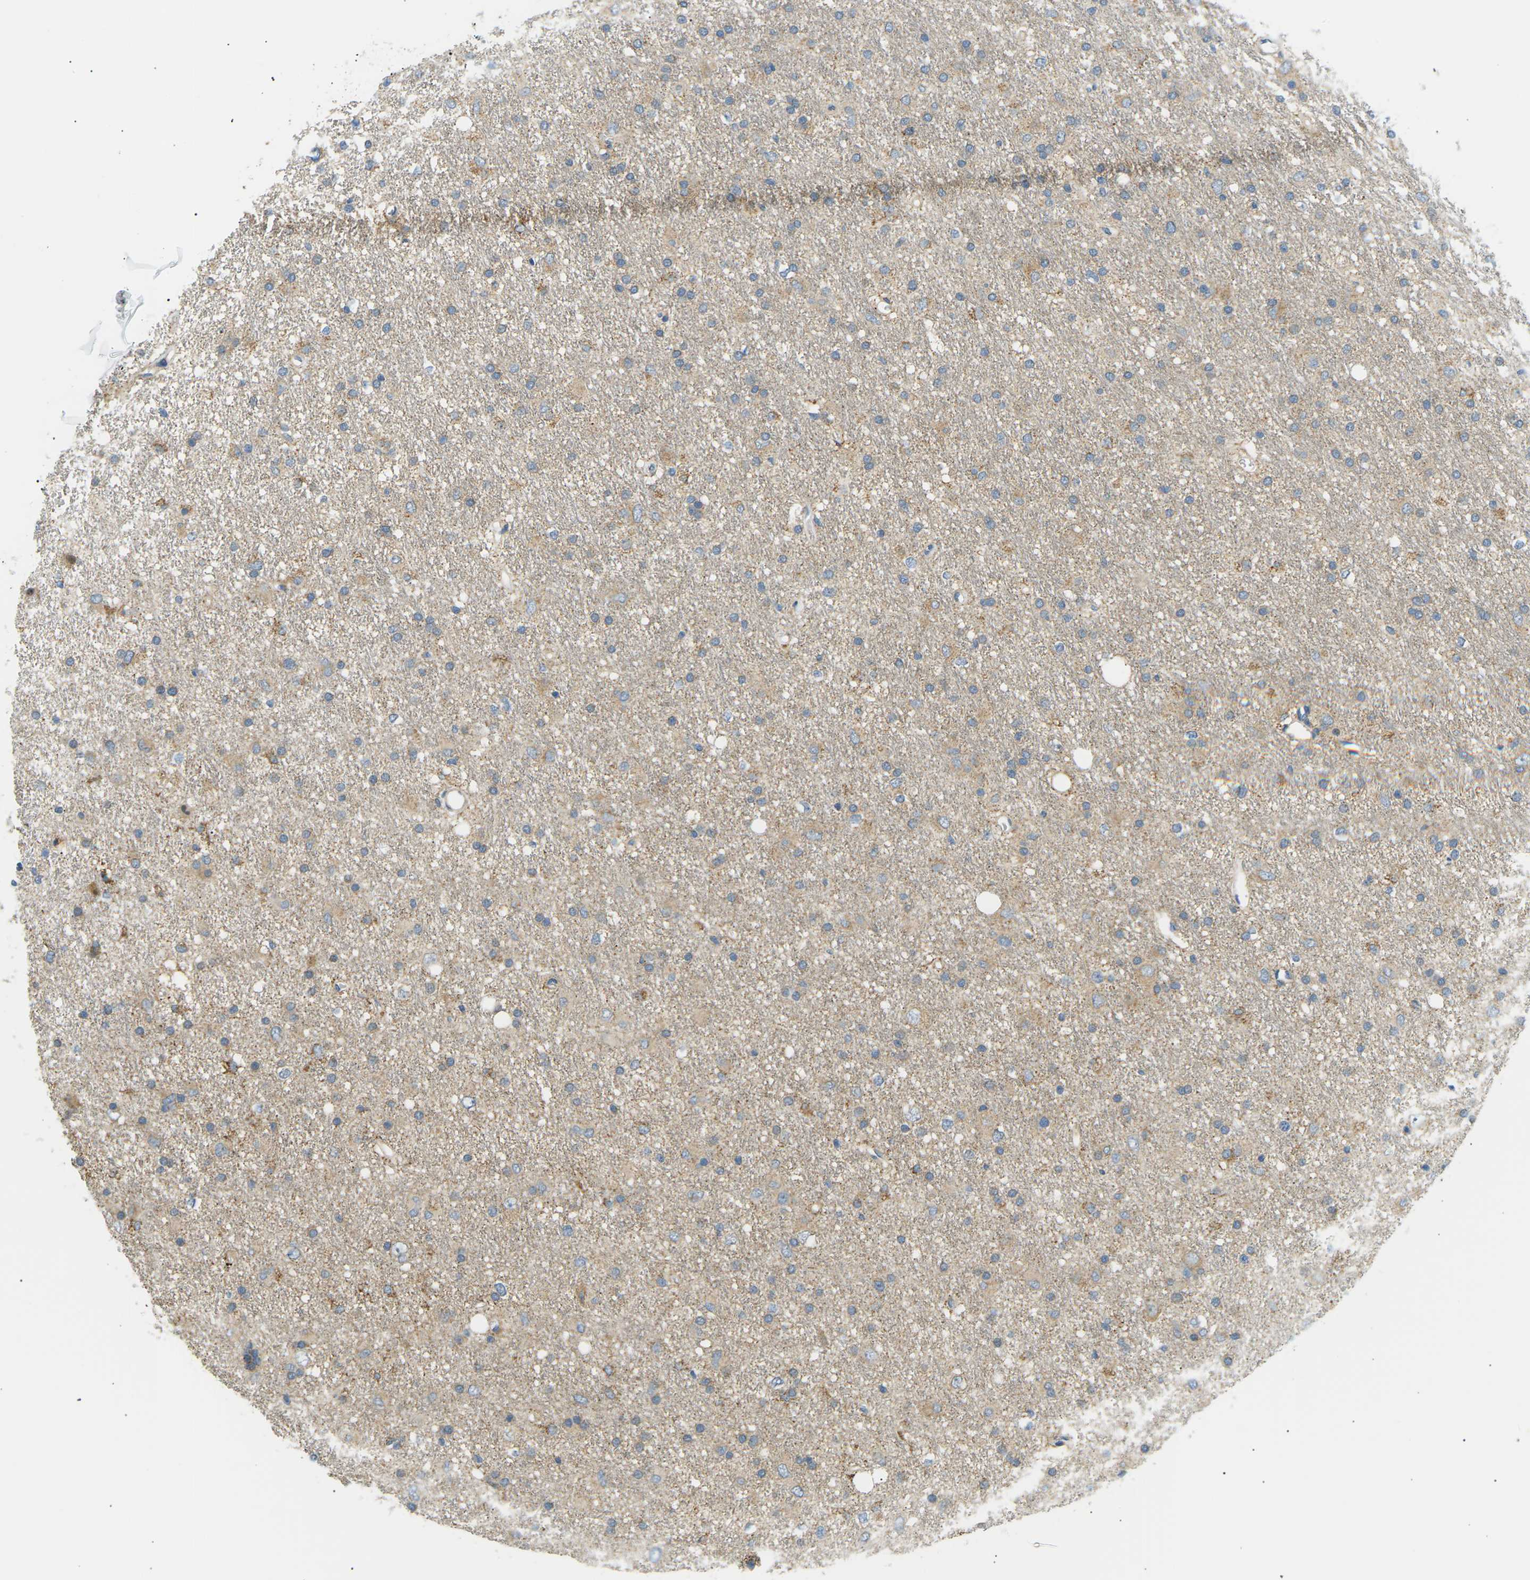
{"staining": {"intensity": "weak", "quantity": "<25%", "location": "cytoplasmic/membranous"}, "tissue": "glioma", "cell_type": "Tumor cells", "image_type": "cancer", "snomed": [{"axis": "morphology", "description": "Glioma, malignant, Low grade"}, {"axis": "topography", "description": "Brain"}], "caption": "Immunohistochemical staining of human malignant glioma (low-grade) displays no significant positivity in tumor cells.", "gene": "TBC1D8", "patient": {"sex": "male", "age": 77}}